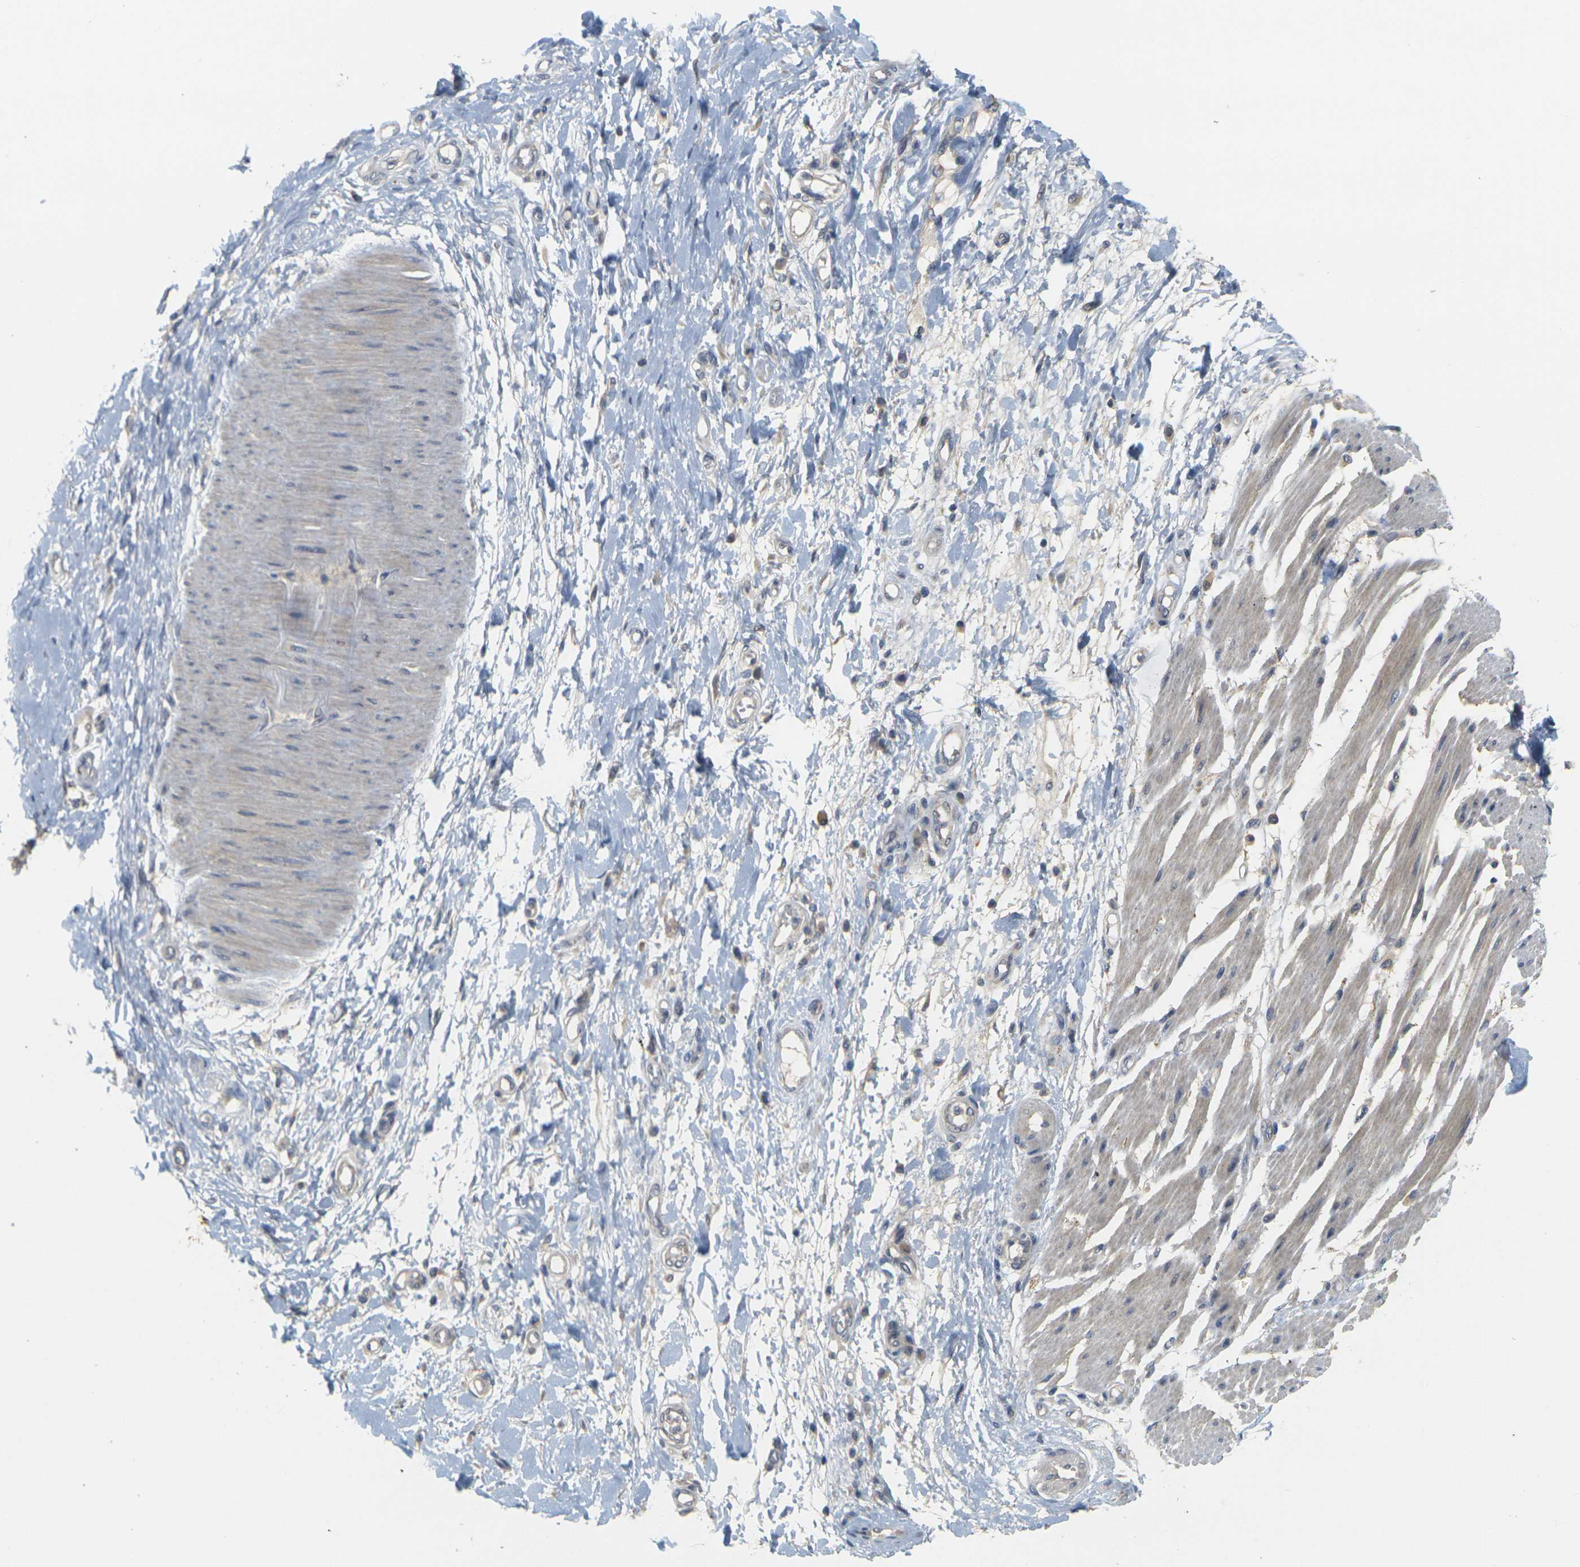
{"staining": {"intensity": "weak", "quantity": ">75%", "location": "cytoplasmic/membranous"}, "tissue": "adipose tissue", "cell_type": "Adipocytes", "image_type": "normal", "snomed": [{"axis": "morphology", "description": "Normal tissue, NOS"}, {"axis": "morphology", "description": "Adenocarcinoma, NOS"}, {"axis": "topography", "description": "Esophagus"}], "caption": "Immunohistochemical staining of normal adipose tissue demonstrates weak cytoplasmic/membranous protein expression in approximately >75% of adipocytes.", "gene": "GDAP1", "patient": {"sex": "male", "age": 62}}